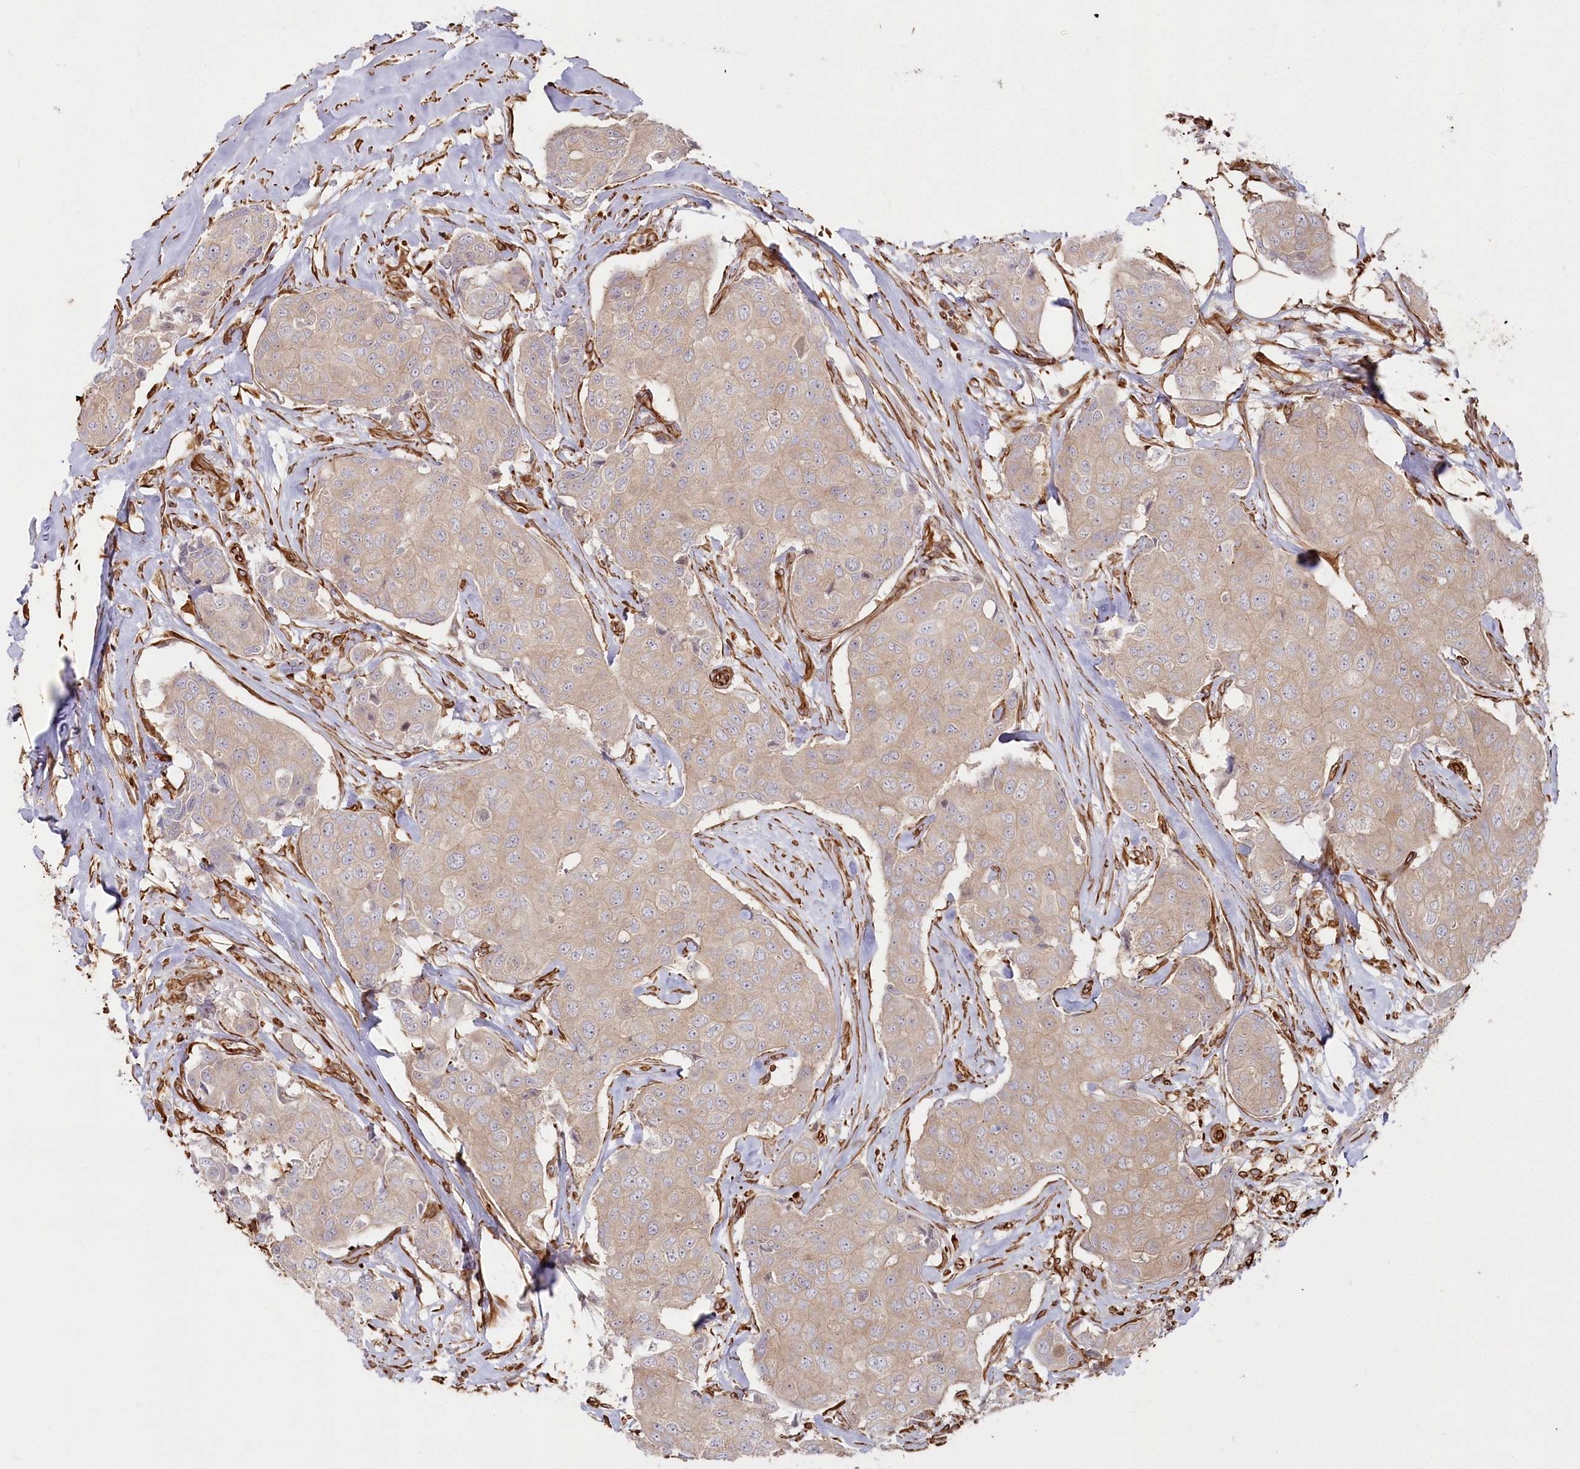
{"staining": {"intensity": "weak", "quantity": "<25%", "location": "cytoplasmic/membranous"}, "tissue": "breast cancer", "cell_type": "Tumor cells", "image_type": "cancer", "snomed": [{"axis": "morphology", "description": "Duct carcinoma"}, {"axis": "topography", "description": "Breast"}], "caption": "Immunohistochemistry (IHC) image of neoplastic tissue: human breast intraductal carcinoma stained with DAB reveals no significant protein staining in tumor cells.", "gene": "TTC1", "patient": {"sex": "female", "age": 80}}